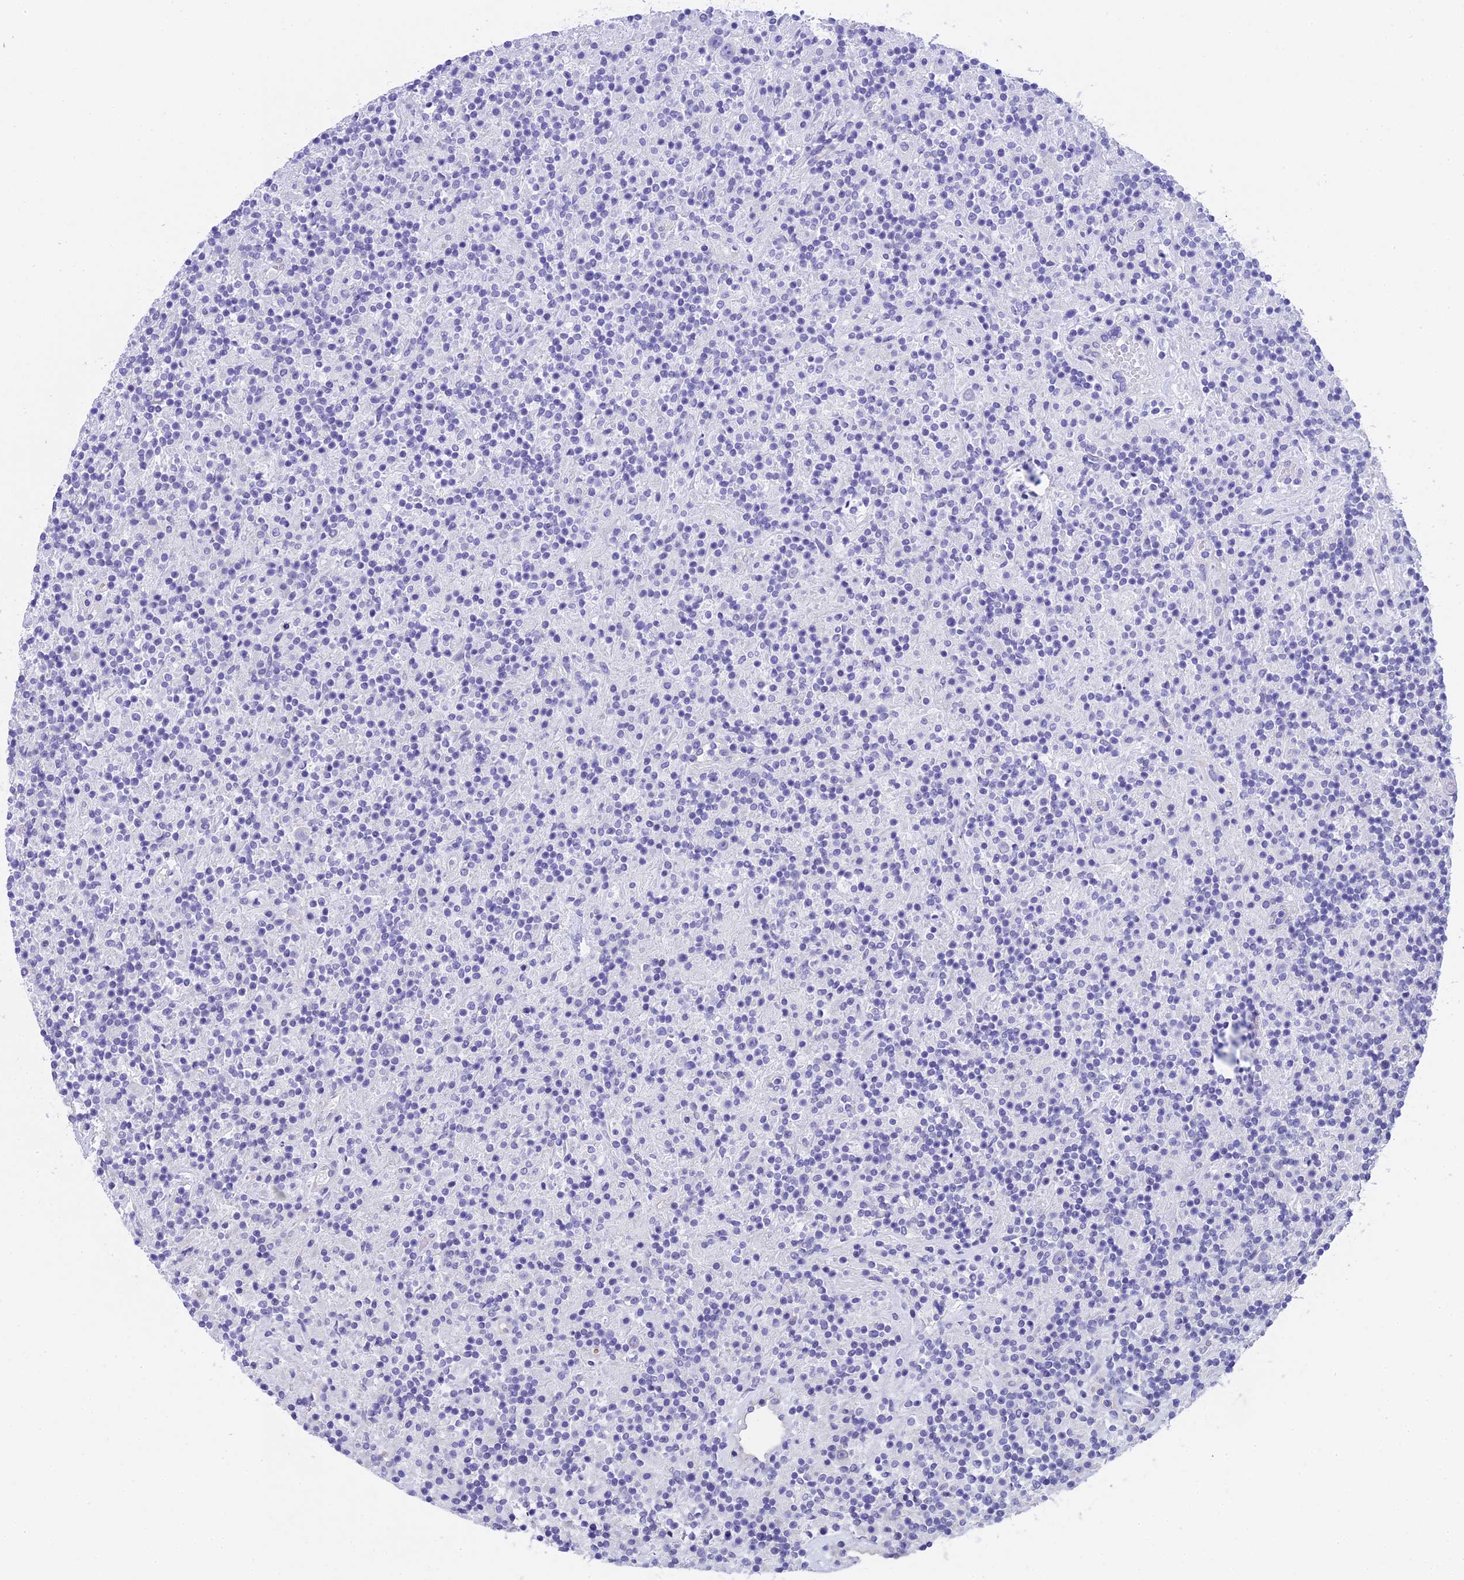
{"staining": {"intensity": "negative", "quantity": "none", "location": "none"}, "tissue": "lymphoma", "cell_type": "Tumor cells", "image_type": "cancer", "snomed": [{"axis": "morphology", "description": "Hodgkin's disease, NOS"}, {"axis": "topography", "description": "Lymph node"}], "caption": "This is an immunohistochemistry (IHC) histopathology image of lymphoma. There is no positivity in tumor cells.", "gene": "TACSTD2", "patient": {"sex": "male", "age": 70}}